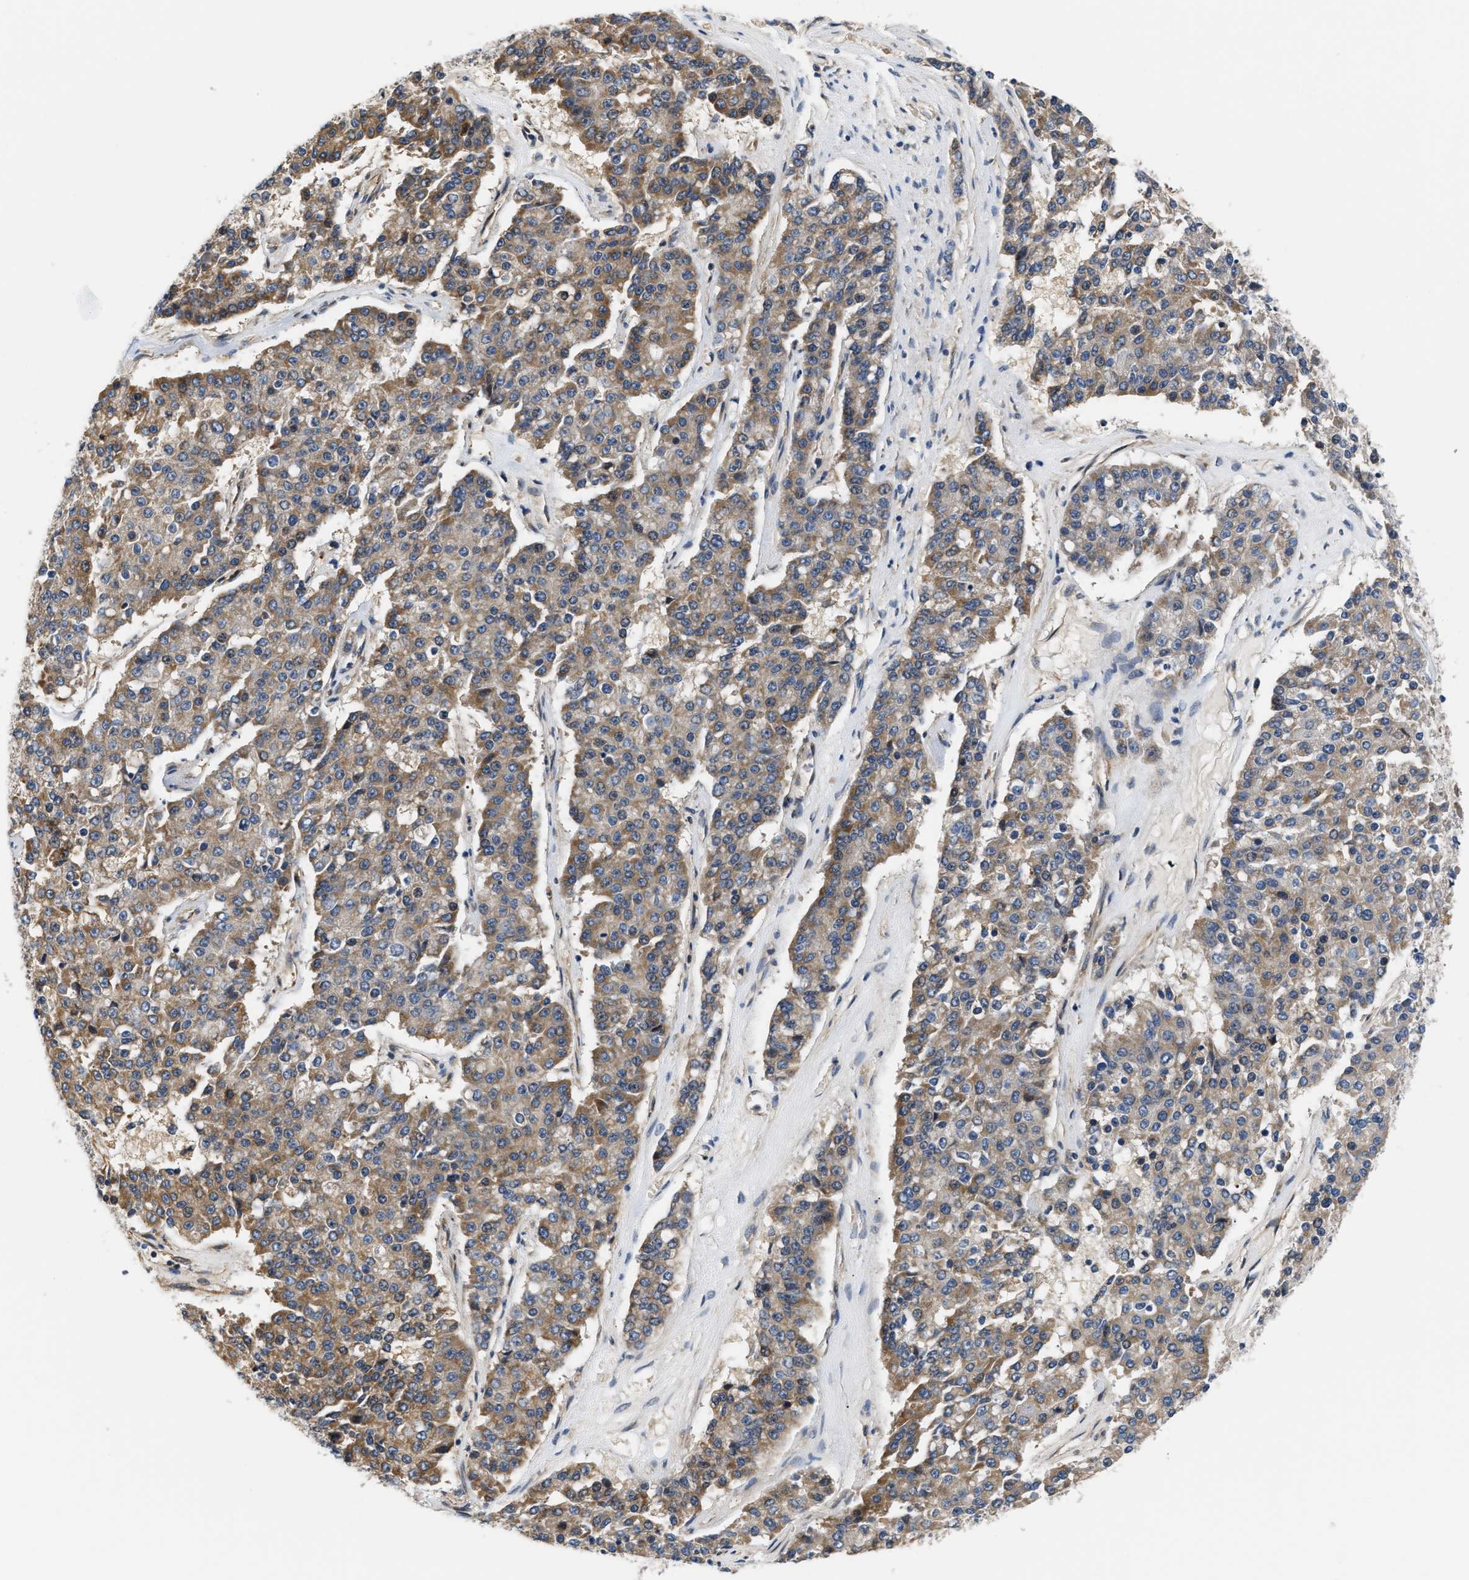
{"staining": {"intensity": "moderate", "quantity": ">75%", "location": "cytoplasmic/membranous"}, "tissue": "pancreatic cancer", "cell_type": "Tumor cells", "image_type": "cancer", "snomed": [{"axis": "morphology", "description": "Adenocarcinoma, NOS"}, {"axis": "topography", "description": "Pancreas"}], "caption": "High-magnification brightfield microscopy of pancreatic cancer (adenocarcinoma) stained with DAB (3,3'-diaminobenzidine) (brown) and counterstained with hematoxylin (blue). tumor cells exhibit moderate cytoplasmic/membranous expression is identified in about>75% of cells.", "gene": "TNIP2", "patient": {"sex": "male", "age": 50}}